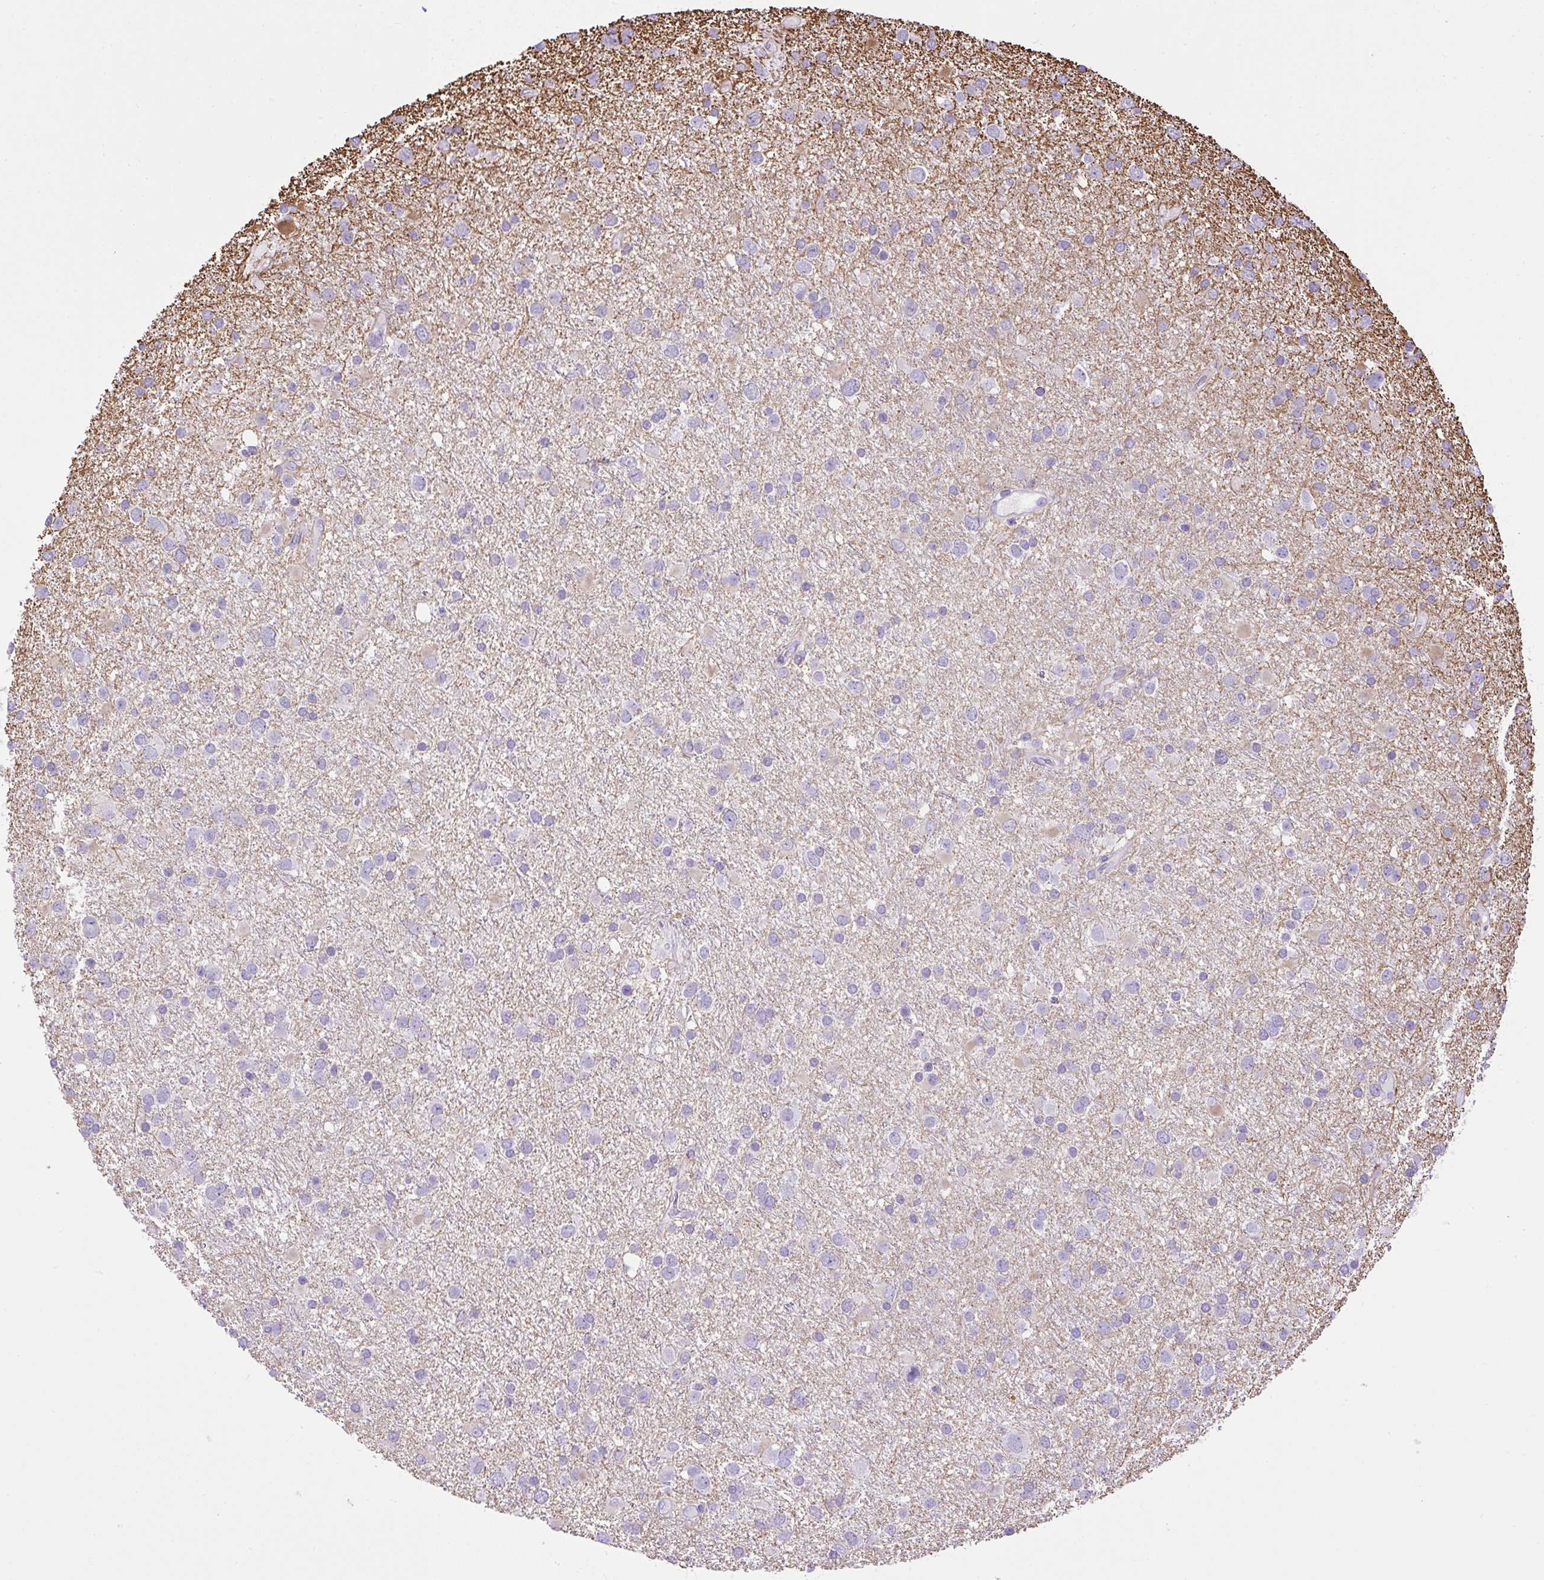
{"staining": {"intensity": "negative", "quantity": "none", "location": "none"}, "tissue": "glioma", "cell_type": "Tumor cells", "image_type": "cancer", "snomed": [{"axis": "morphology", "description": "Glioma, malignant, Low grade"}, {"axis": "topography", "description": "Brain"}], "caption": "DAB immunohistochemical staining of human low-grade glioma (malignant) exhibits no significant expression in tumor cells.", "gene": "VWA7", "patient": {"sex": "female", "age": 32}}